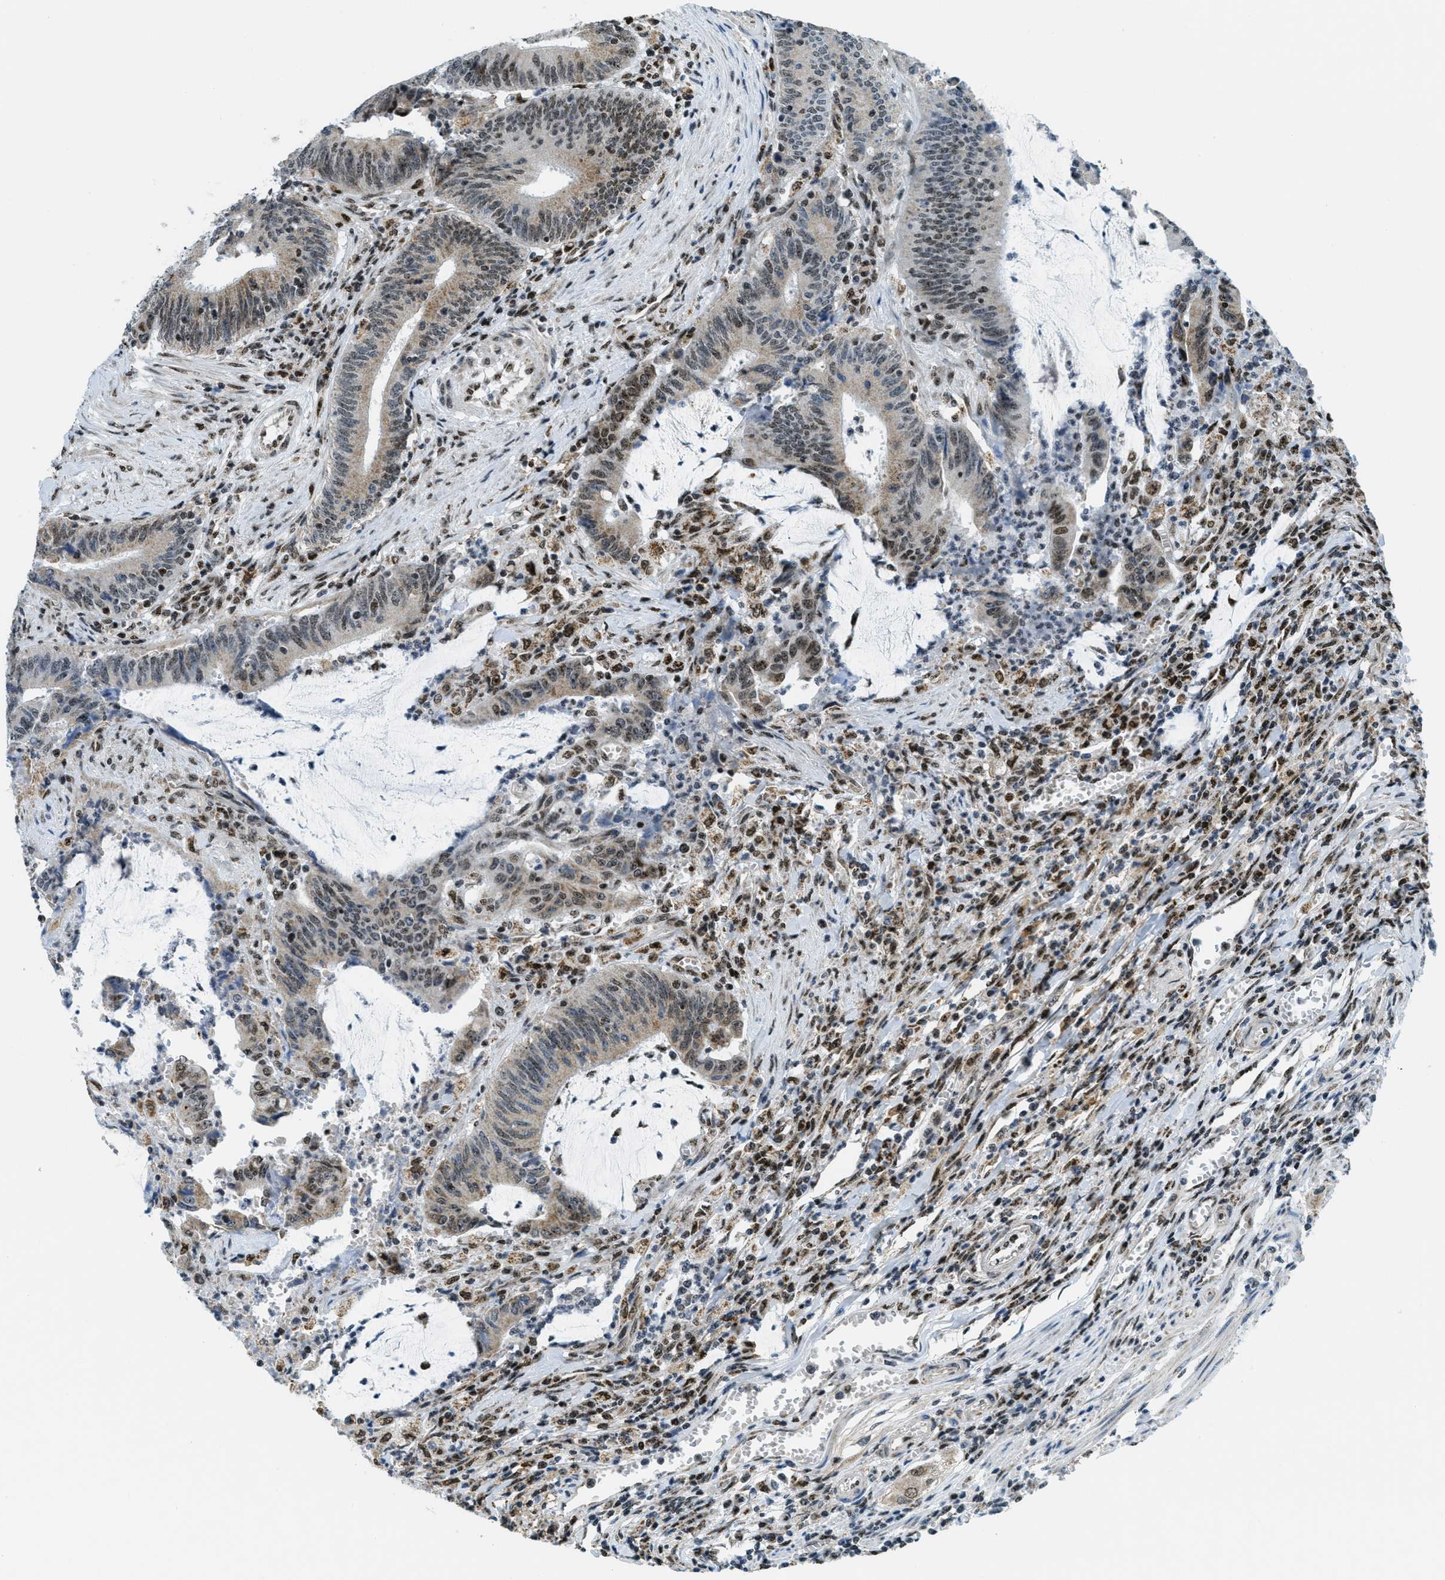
{"staining": {"intensity": "moderate", "quantity": ">75%", "location": "cytoplasmic/membranous,nuclear"}, "tissue": "colorectal cancer", "cell_type": "Tumor cells", "image_type": "cancer", "snomed": [{"axis": "morphology", "description": "Normal tissue, NOS"}, {"axis": "morphology", "description": "Adenocarcinoma, NOS"}, {"axis": "topography", "description": "Rectum"}], "caption": "Human colorectal adenocarcinoma stained with a protein marker demonstrates moderate staining in tumor cells.", "gene": "SP100", "patient": {"sex": "female", "age": 66}}